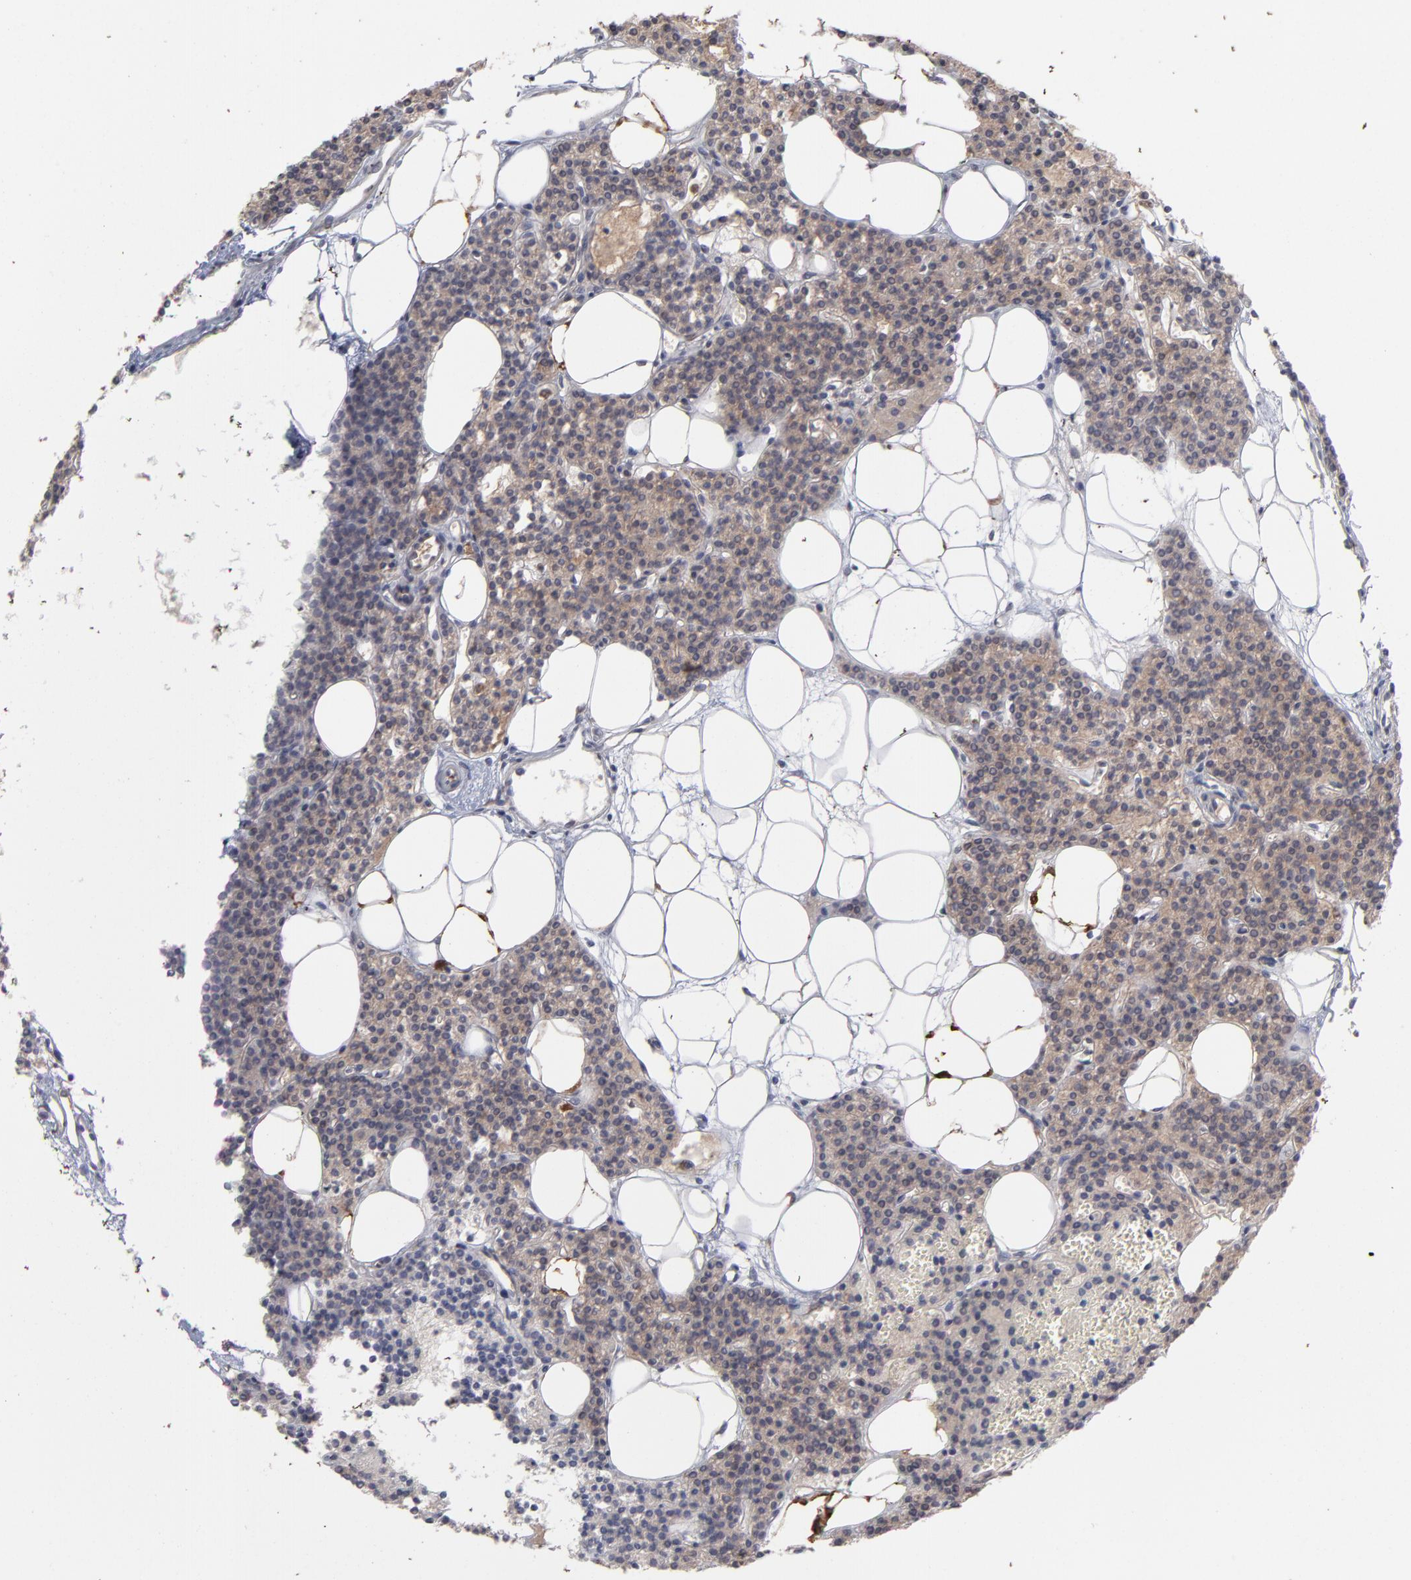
{"staining": {"intensity": "weak", "quantity": ">75%", "location": "cytoplasmic/membranous"}, "tissue": "parathyroid gland", "cell_type": "Glandular cells", "image_type": "normal", "snomed": [{"axis": "morphology", "description": "Normal tissue, NOS"}, {"axis": "topography", "description": "Parathyroid gland"}], "caption": "Immunohistochemical staining of unremarkable human parathyroid gland reveals weak cytoplasmic/membranous protein staining in about >75% of glandular cells.", "gene": "NFKBIA", "patient": {"sex": "male", "age": 24}}